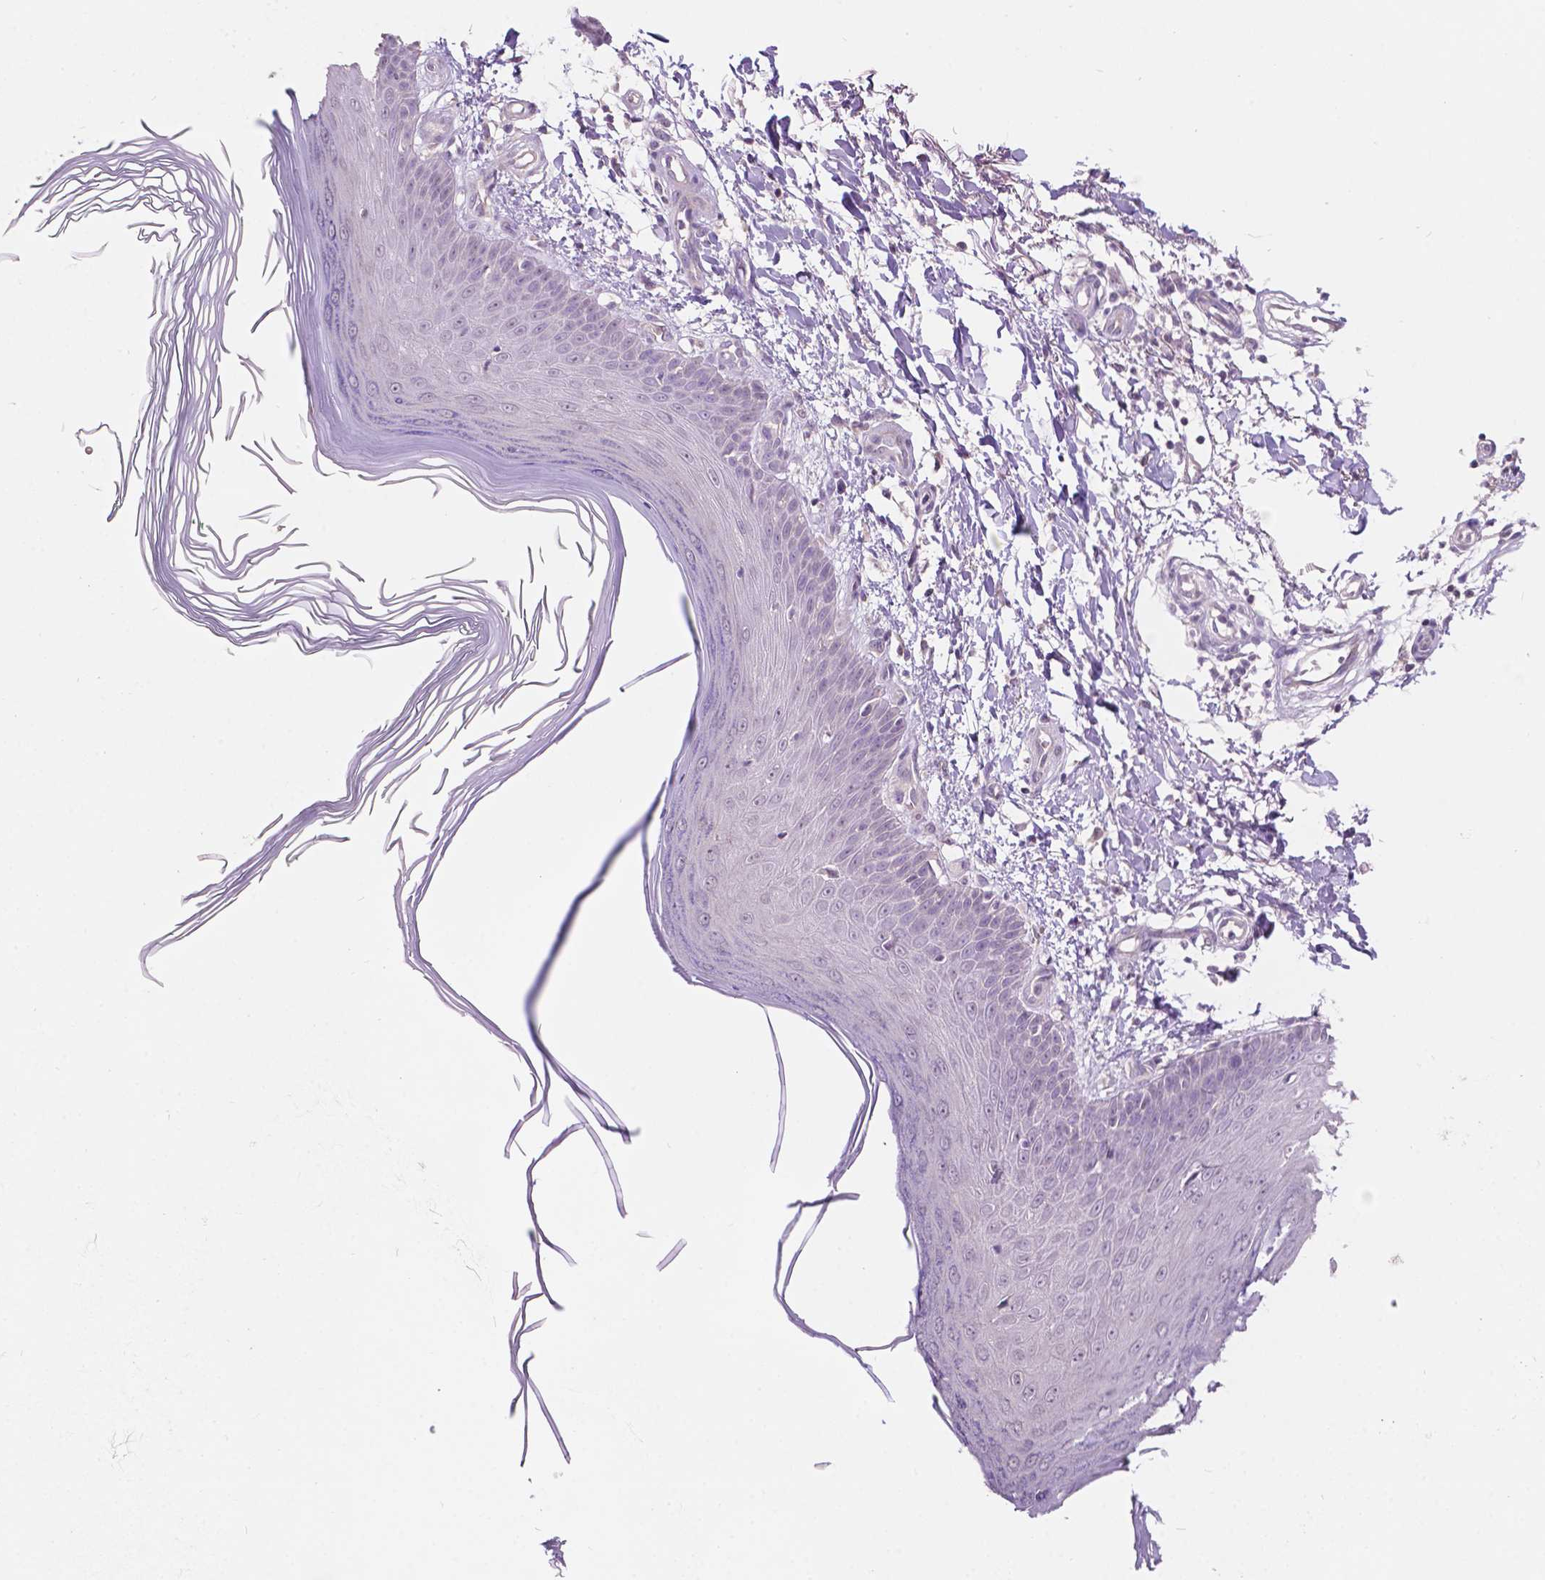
{"staining": {"intensity": "negative", "quantity": "none", "location": "none"}, "tissue": "skin", "cell_type": "Fibroblasts", "image_type": "normal", "snomed": [{"axis": "morphology", "description": "Normal tissue, NOS"}, {"axis": "topography", "description": "Skin"}], "caption": "A histopathology image of human skin is negative for staining in fibroblasts.", "gene": "TM6SF2", "patient": {"sex": "female", "age": 62}}